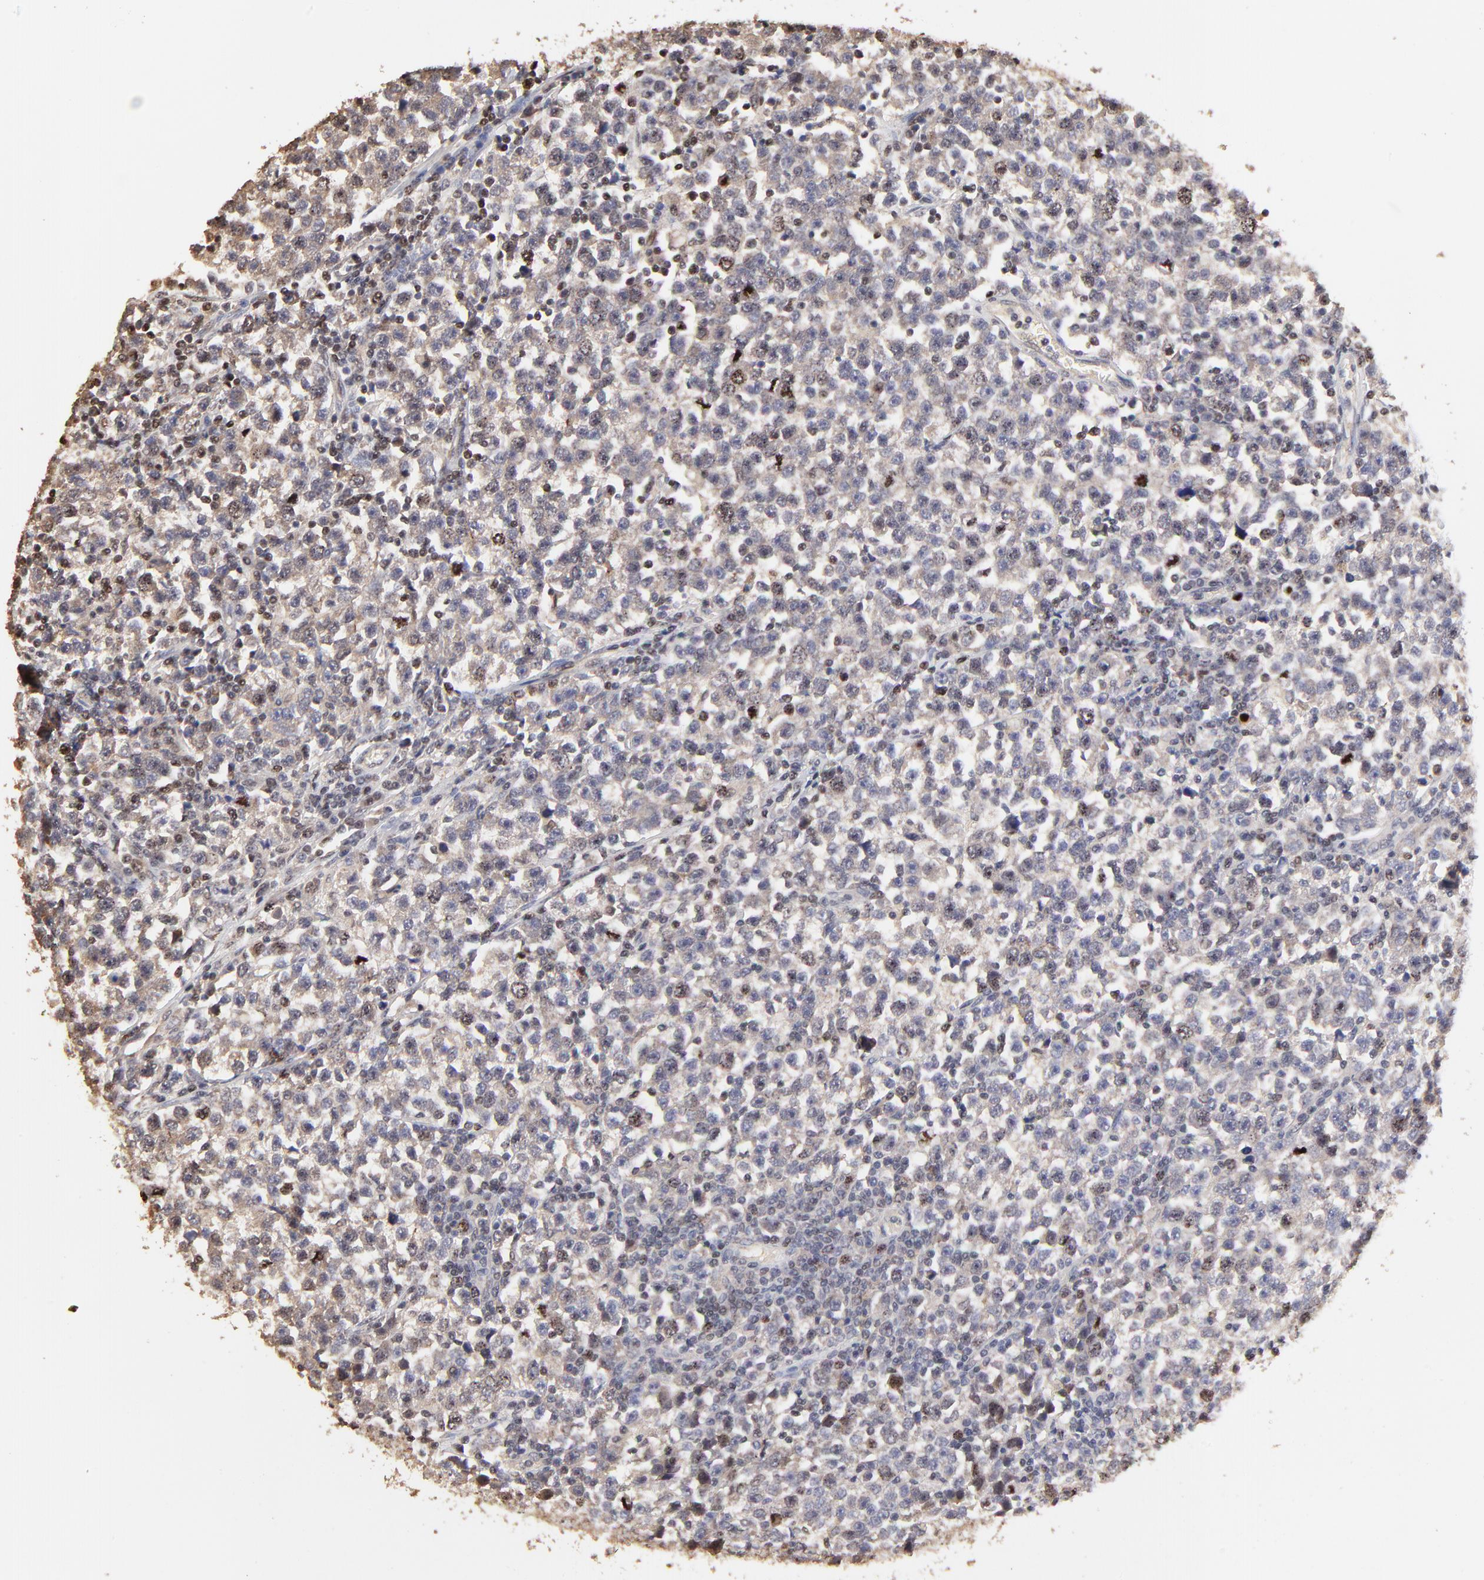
{"staining": {"intensity": "weak", "quantity": "<25%", "location": "nuclear"}, "tissue": "testis cancer", "cell_type": "Tumor cells", "image_type": "cancer", "snomed": [{"axis": "morphology", "description": "Seminoma, NOS"}, {"axis": "topography", "description": "Testis"}], "caption": "Immunohistochemical staining of human seminoma (testis) displays no significant staining in tumor cells.", "gene": "BIRC5", "patient": {"sex": "male", "age": 43}}